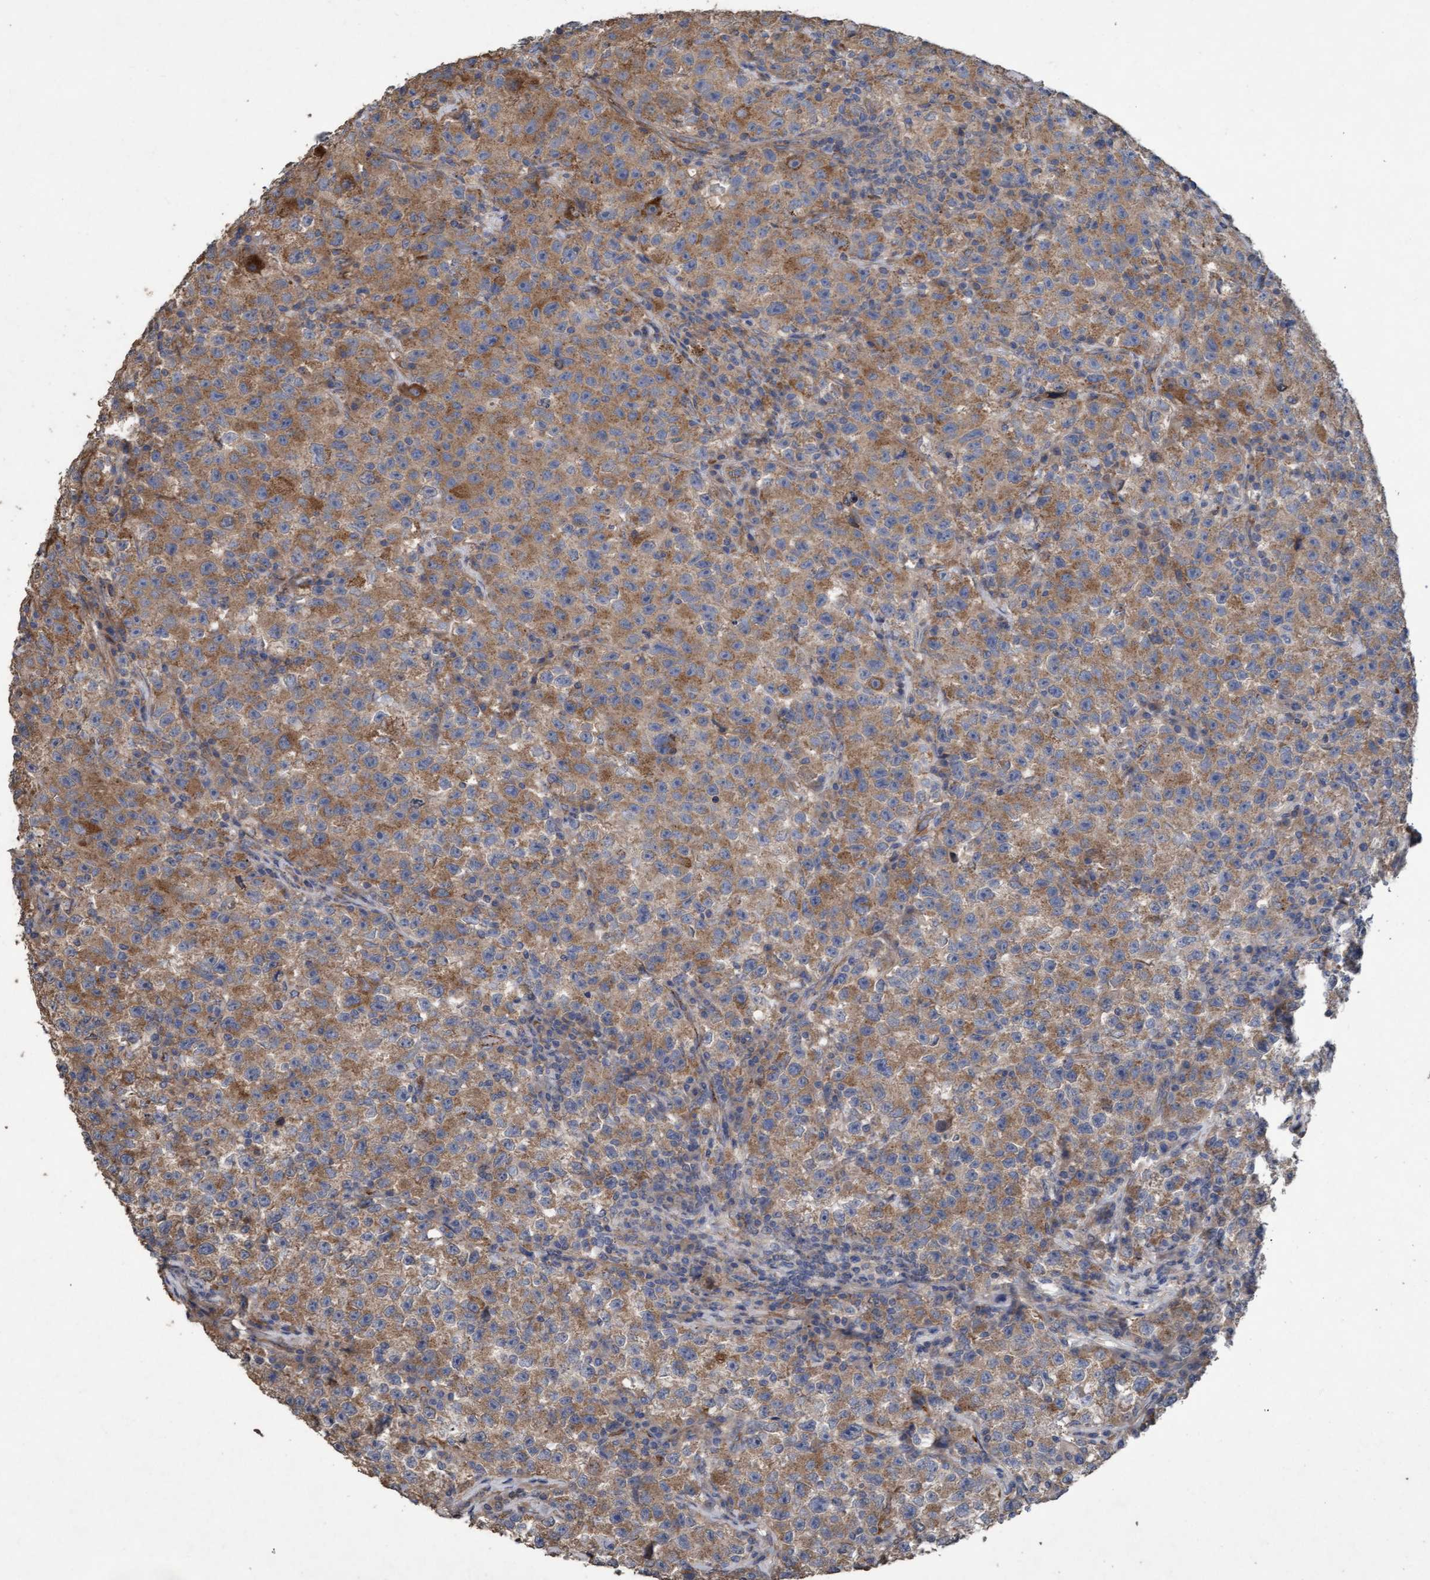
{"staining": {"intensity": "moderate", "quantity": ">75%", "location": "cytoplasmic/membranous"}, "tissue": "testis cancer", "cell_type": "Tumor cells", "image_type": "cancer", "snomed": [{"axis": "morphology", "description": "Seminoma, NOS"}, {"axis": "topography", "description": "Testis"}], "caption": "This histopathology image exhibits immunohistochemistry staining of human testis cancer, with medium moderate cytoplasmic/membranous positivity in about >75% of tumor cells.", "gene": "DDHD2", "patient": {"sex": "male", "age": 22}}